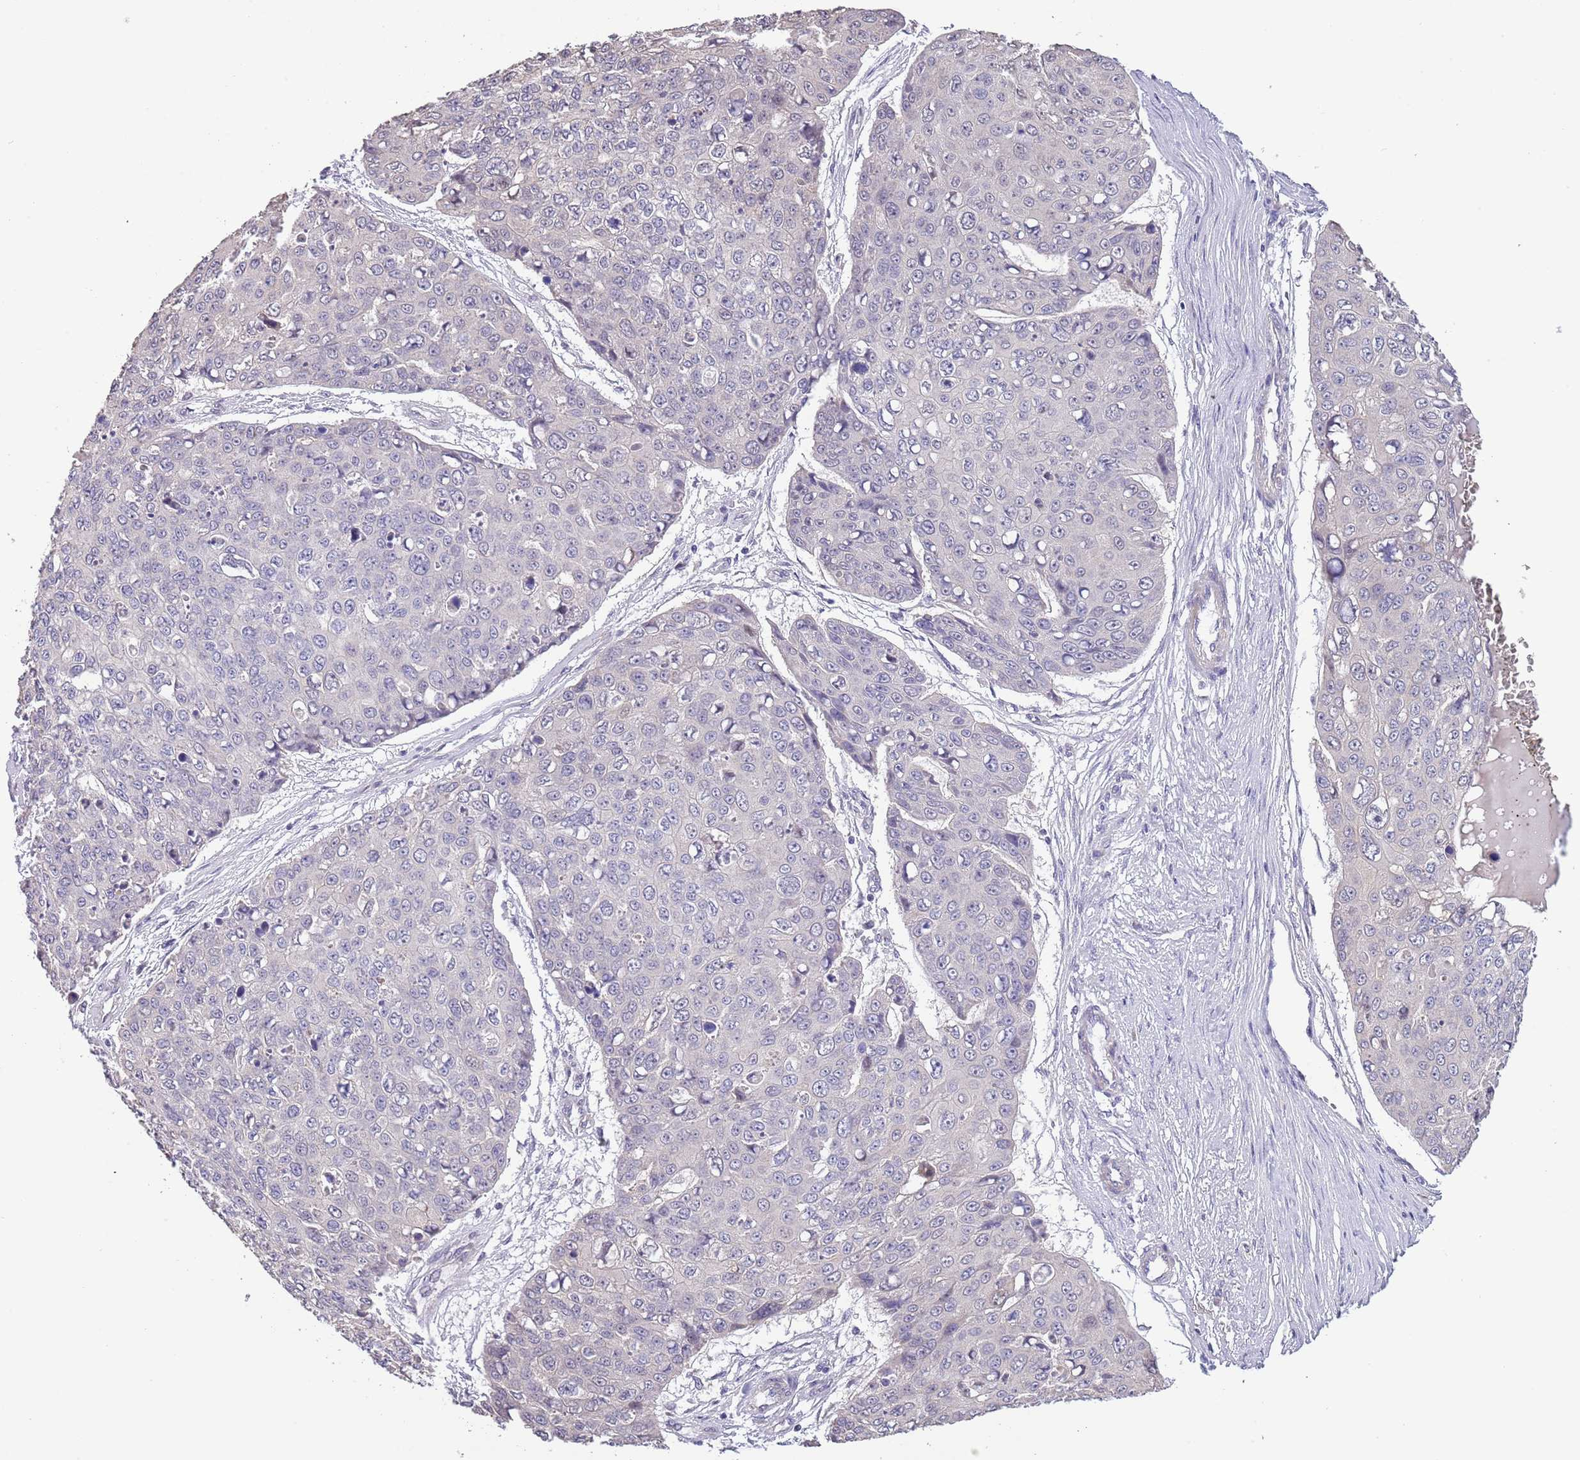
{"staining": {"intensity": "negative", "quantity": "none", "location": "none"}, "tissue": "skin cancer", "cell_type": "Tumor cells", "image_type": "cancer", "snomed": [{"axis": "morphology", "description": "Squamous cell carcinoma, NOS"}, {"axis": "topography", "description": "Skin"}], "caption": "A histopathology image of squamous cell carcinoma (skin) stained for a protein demonstrates no brown staining in tumor cells.", "gene": "LIPJ", "patient": {"sex": "male", "age": 71}}